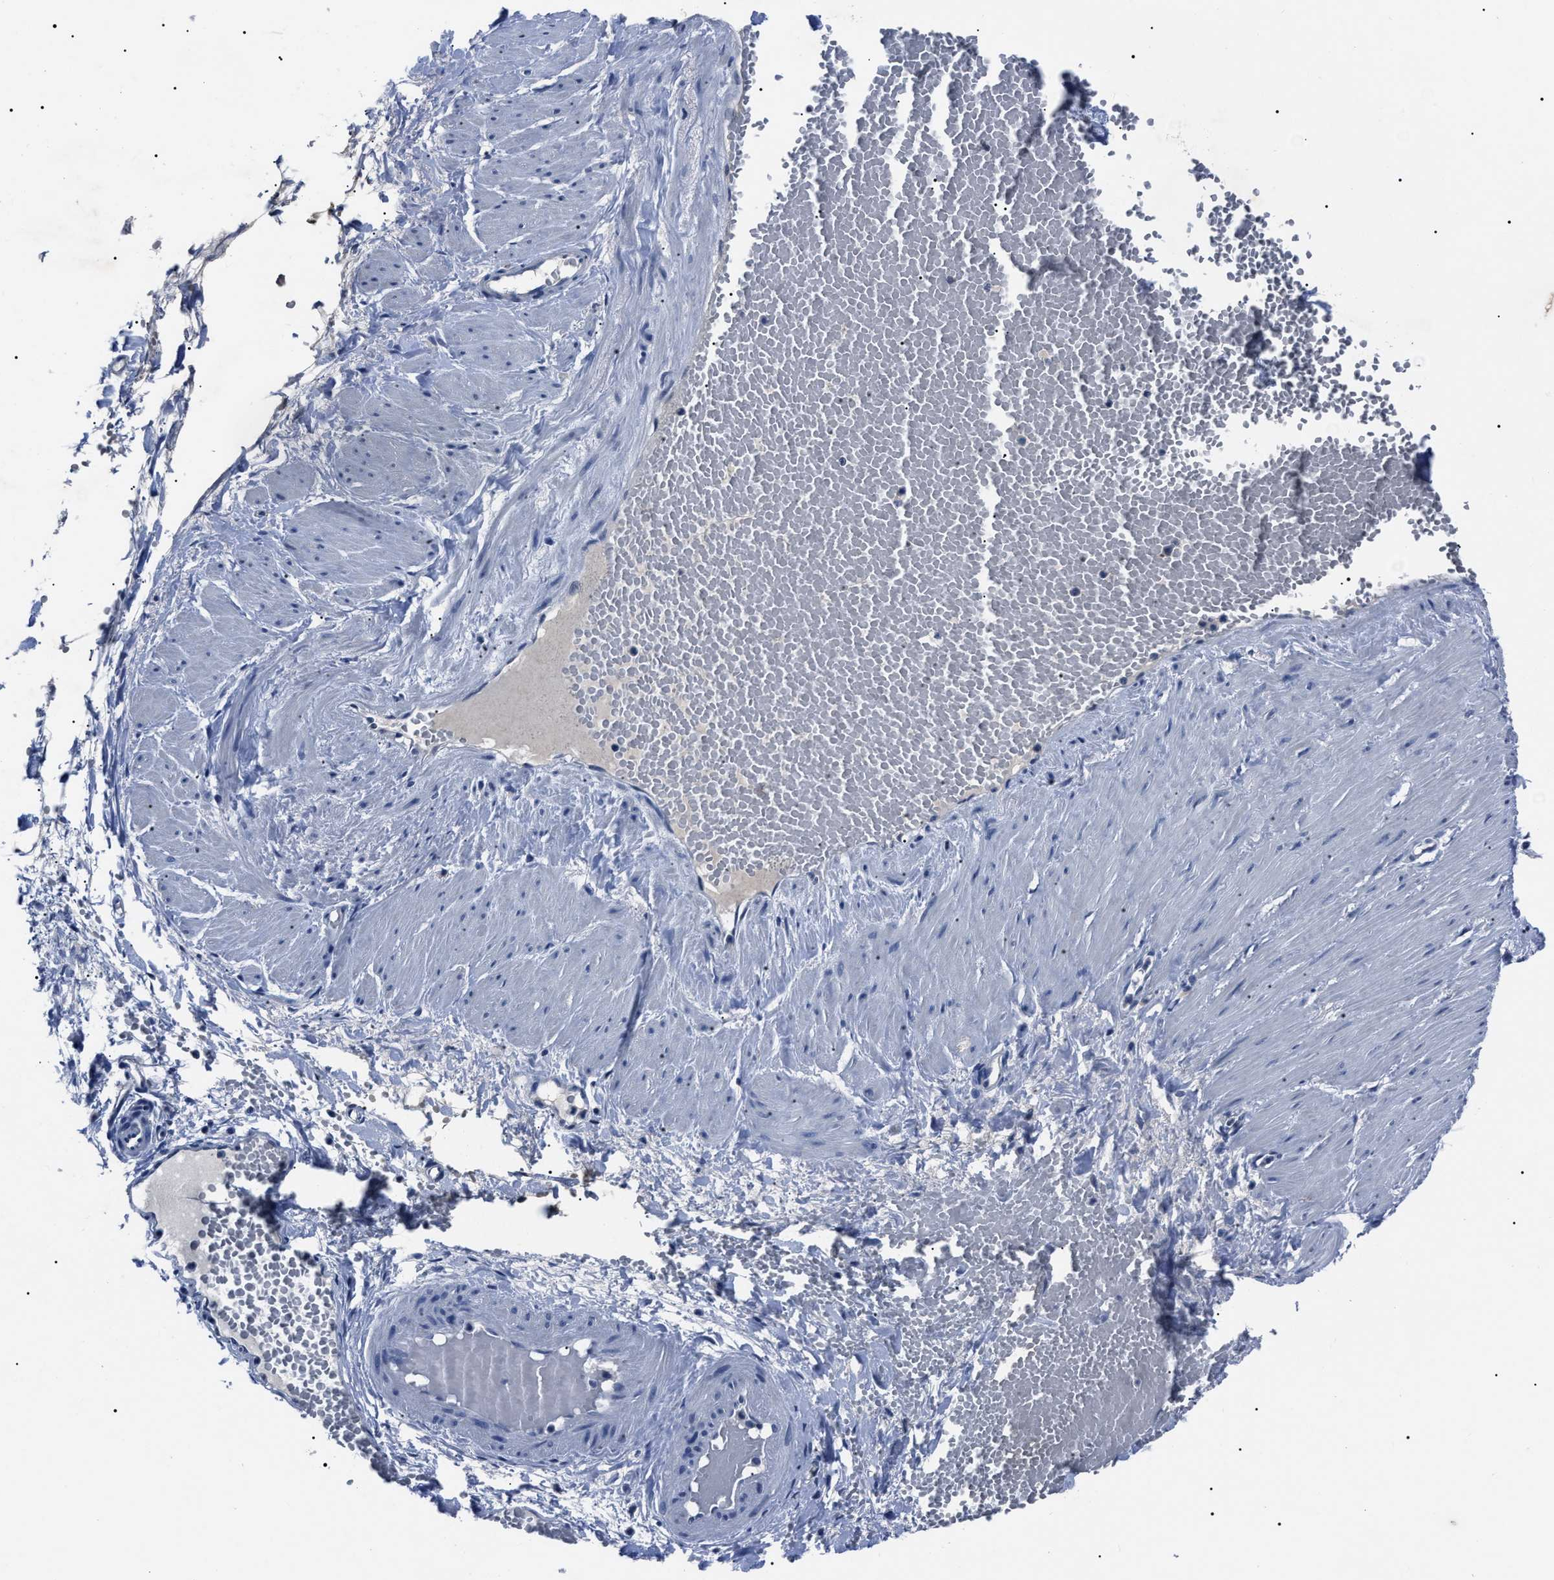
{"staining": {"intensity": "negative", "quantity": "none", "location": "none"}, "tissue": "adipose tissue", "cell_type": "Adipocytes", "image_type": "normal", "snomed": [{"axis": "morphology", "description": "Normal tissue, NOS"}, {"axis": "topography", "description": "Soft tissue"}], "caption": "Protein analysis of normal adipose tissue shows no significant expression in adipocytes.", "gene": "LRWD1", "patient": {"sex": "male", "age": 72}}